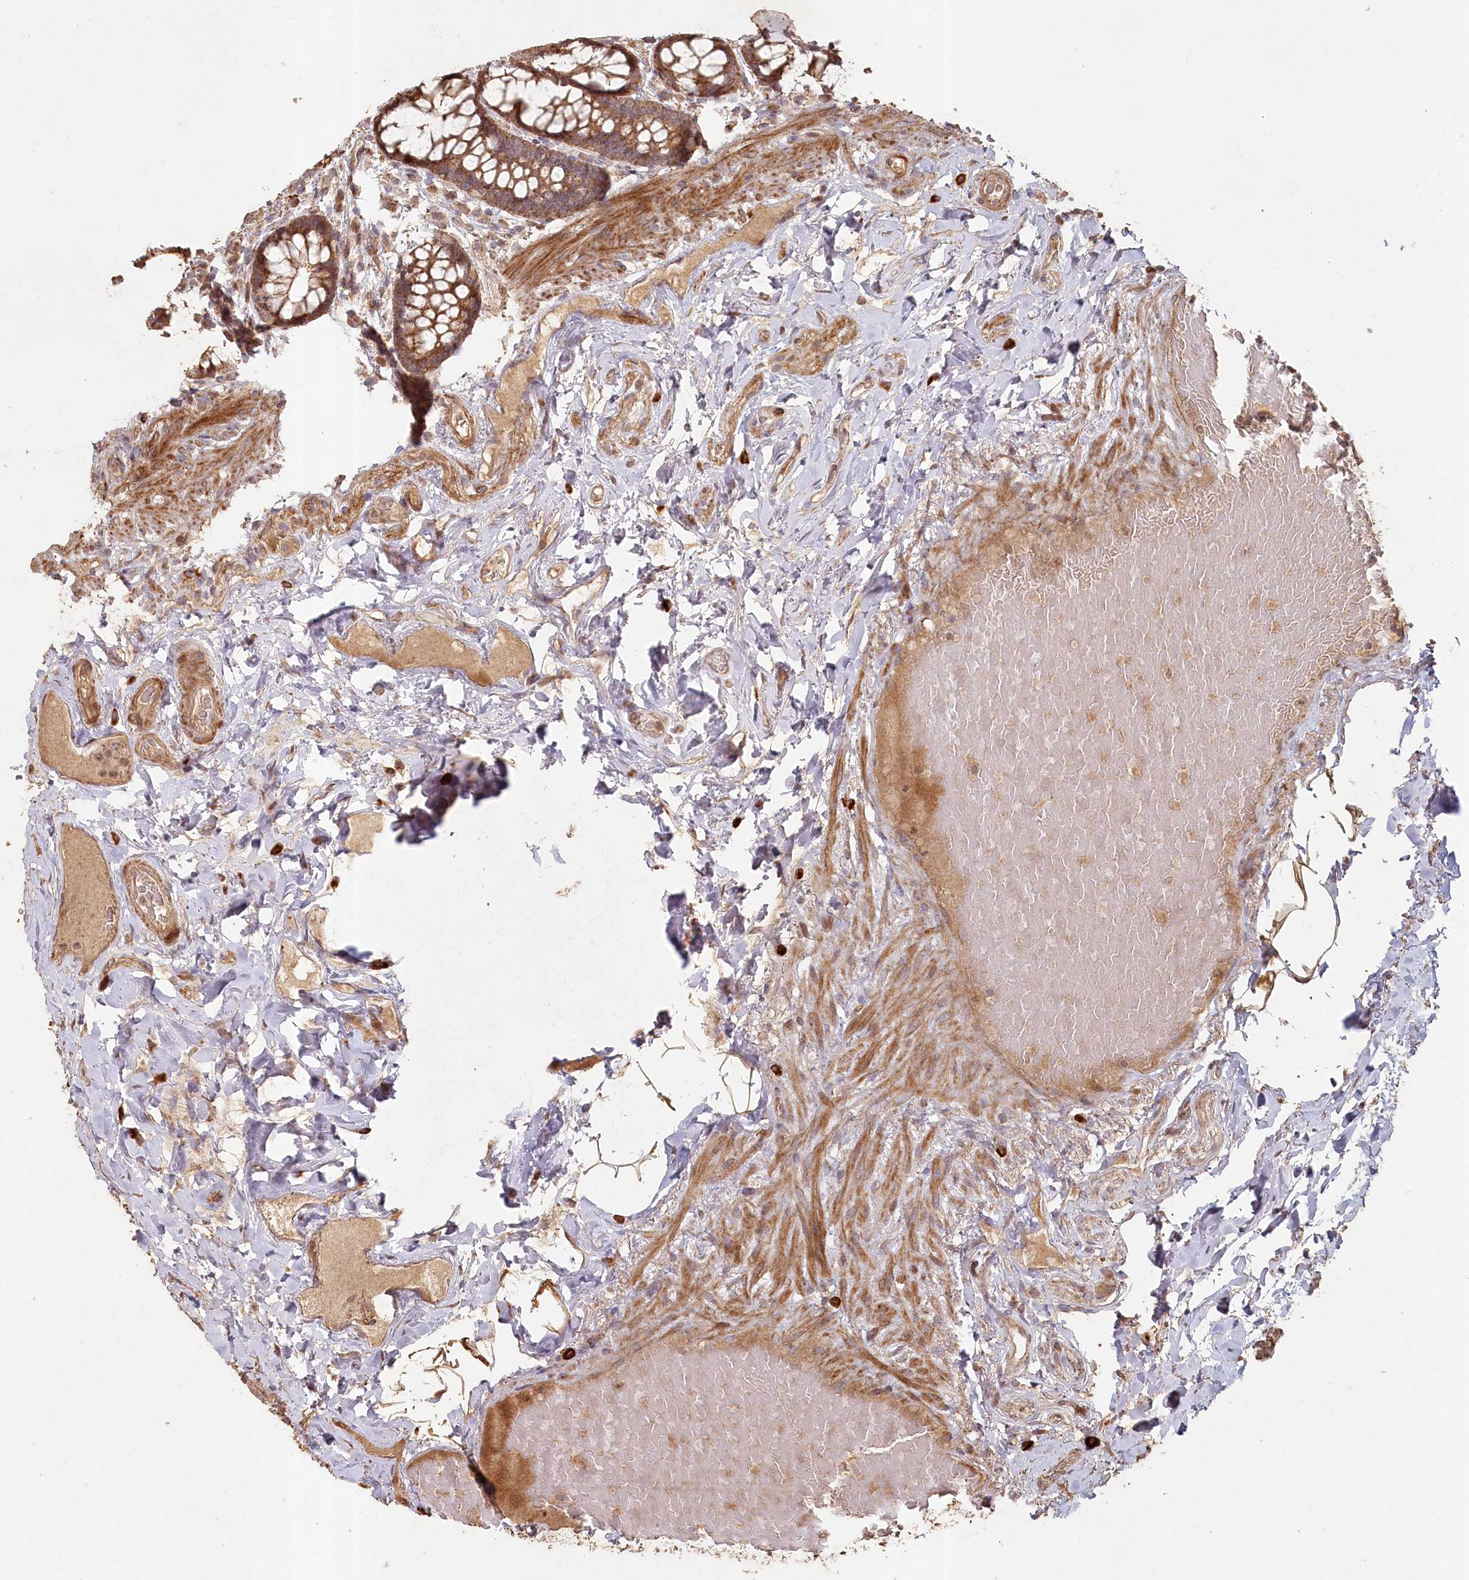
{"staining": {"intensity": "strong", "quantity": ">75%", "location": "cytoplasmic/membranous"}, "tissue": "rectum", "cell_type": "Glandular cells", "image_type": "normal", "snomed": [{"axis": "morphology", "description": "Normal tissue, NOS"}, {"axis": "topography", "description": "Rectum"}], "caption": "Brown immunohistochemical staining in unremarkable human rectum shows strong cytoplasmic/membranous expression in approximately >75% of glandular cells.", "gene": "HAL", "patient": {"sex": "male", "age": 83}}